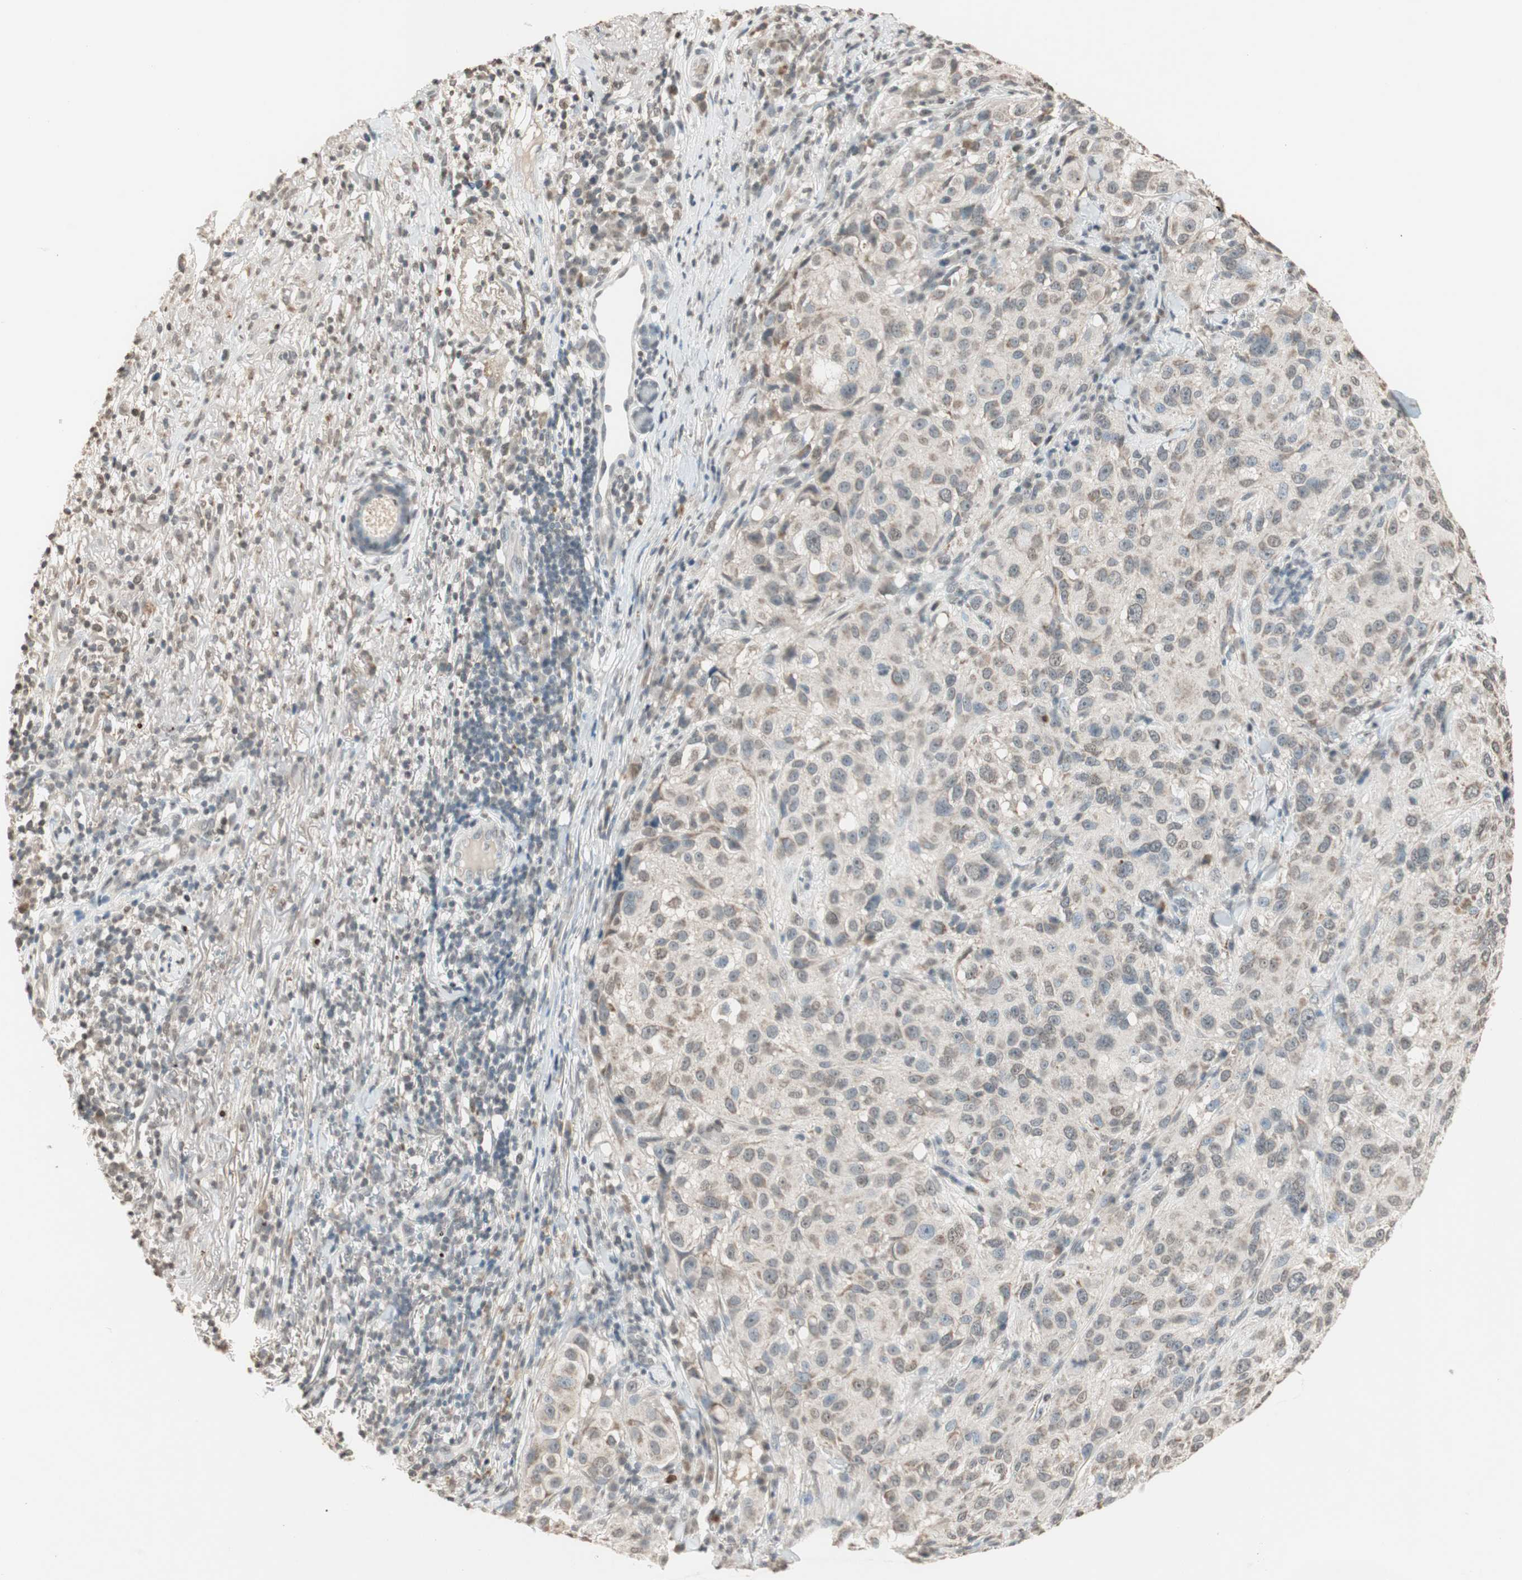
{"staining": {"intensity": "weak", "quantity": "25%-75%", "location": "cytoplasmic/membranous,nuclear"}, "tissue": "melanoma", "cell_type": "Tumor cells", "image_type": "cancer", "snomed": [{"axis": "morphology", "description": "Necrosis, NOS"}, {"axis": "morphology", "description": "Malignant melanoma, NOS"}, {"axis": "topography", "description": "Skin"}], "caption": "Weak cytoplasmic/membranous and nuclear staining is seen in approximately 25%-75% of tumor cells in malignant melanoma. Using DAB (brown) and hematoxylin (blue) stains, captured at high magnification using brightfield microscopy.", "gene": "PRELID1", "patient": {"sex": "female", "age": 87}}